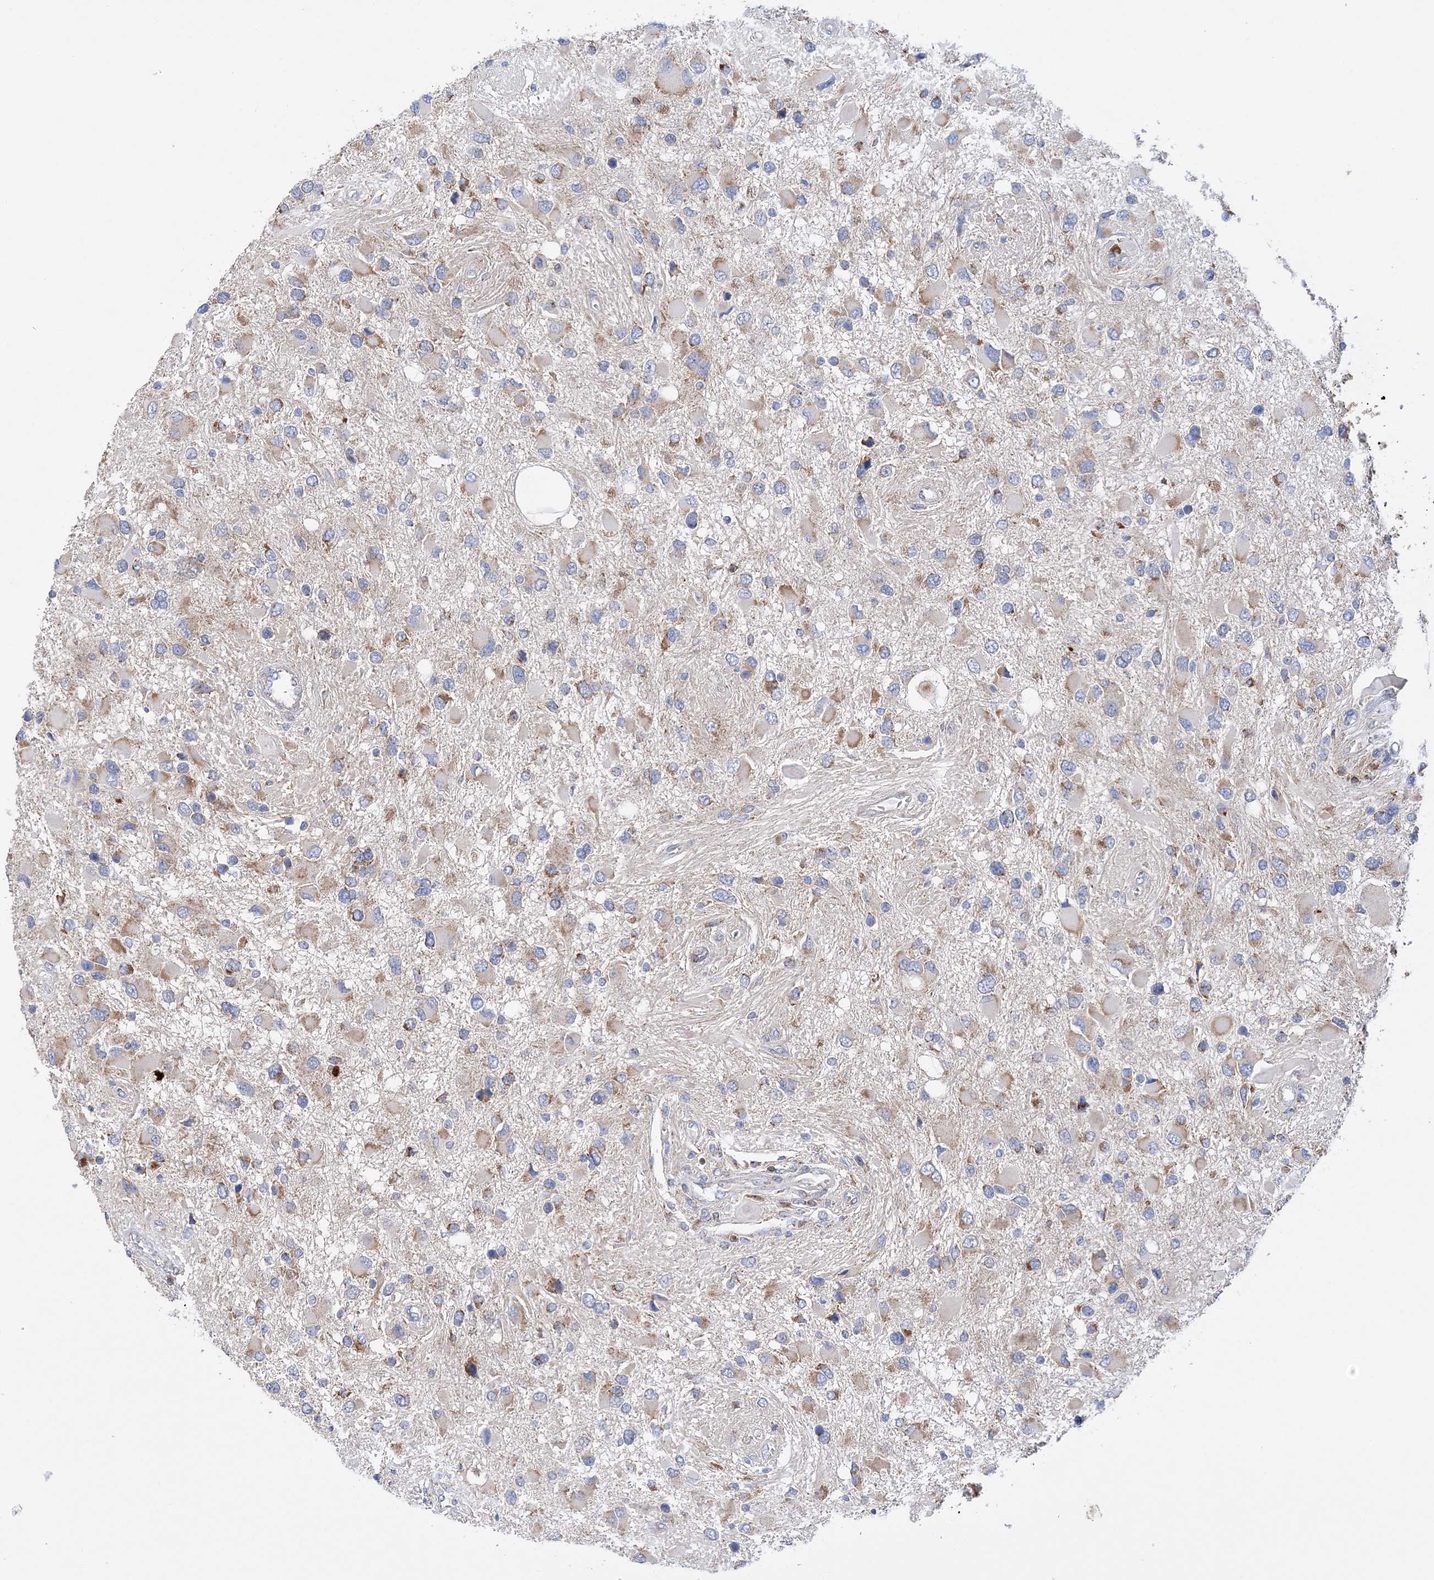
{"staining": {"intensity": "moderate", "quantity": "<25%", "location": "cytoplasmic/membranous"}, "tissue": "glioma", "cell_type": "Tumor cells", "image_type": "cancer", "snomed": [{"axis": "morphology", "description": "Glioma, malignant, High grade"}, {"axis": "topography", "description": "Brain"}], "caption": "DAB (3,3'-diaminobenzidine) immunohistochemical staining of glioma shows moderate cytoplasmic/membranous protein expression in approximately <25% of tumor cells.", "gene": "TTC32", "patient": {"sex": "male", "age": 53}}